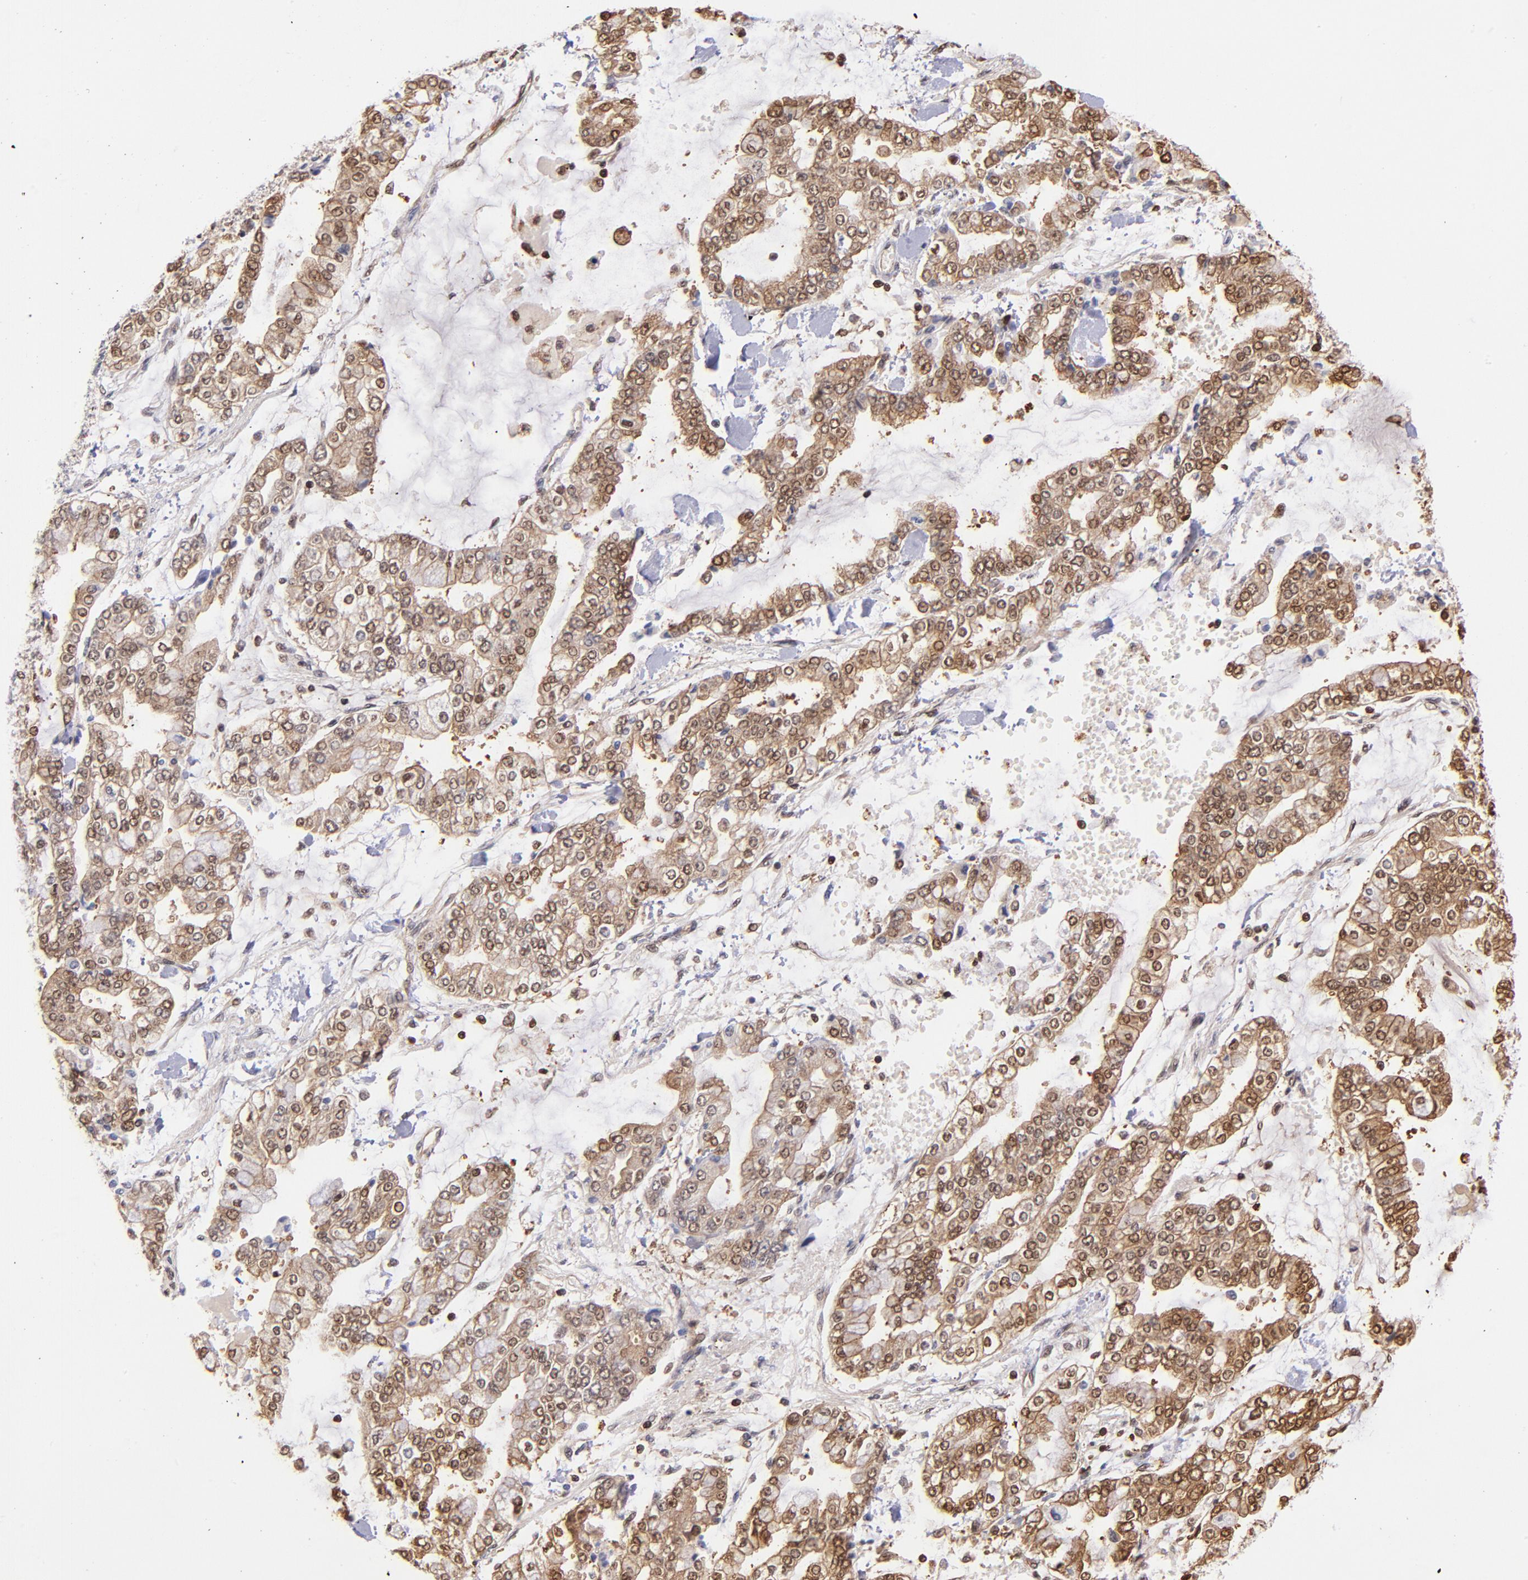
{"staining": {"intensity": "moderate", "quantity": ">75%", "location": "cytoplasmic/membranous,nuclear"}, "tissue": "stomach cancer", "cell_type": "Tumor cells", "image_type": "cancer", "snomed": [{"axis": "morphology", "description": "Normal tissue, NOS"}, {"axis": "morphology", "description": "Adenocarcinoma, NOS"}, {"axis": "topography", "description": "Stomach, upper"}, {"axis": "topography", "description": "Stomach"}], "caption": "Immunohistochemical staining of human stomach cancer (adenocarcinoma) reveals medium levels of moderate cytoplasmic/membranous and nuclear protein staining in about >75% of tumor cells.", "gene": "YWHAB", "patient": {"sex": "male", "age": 76}}